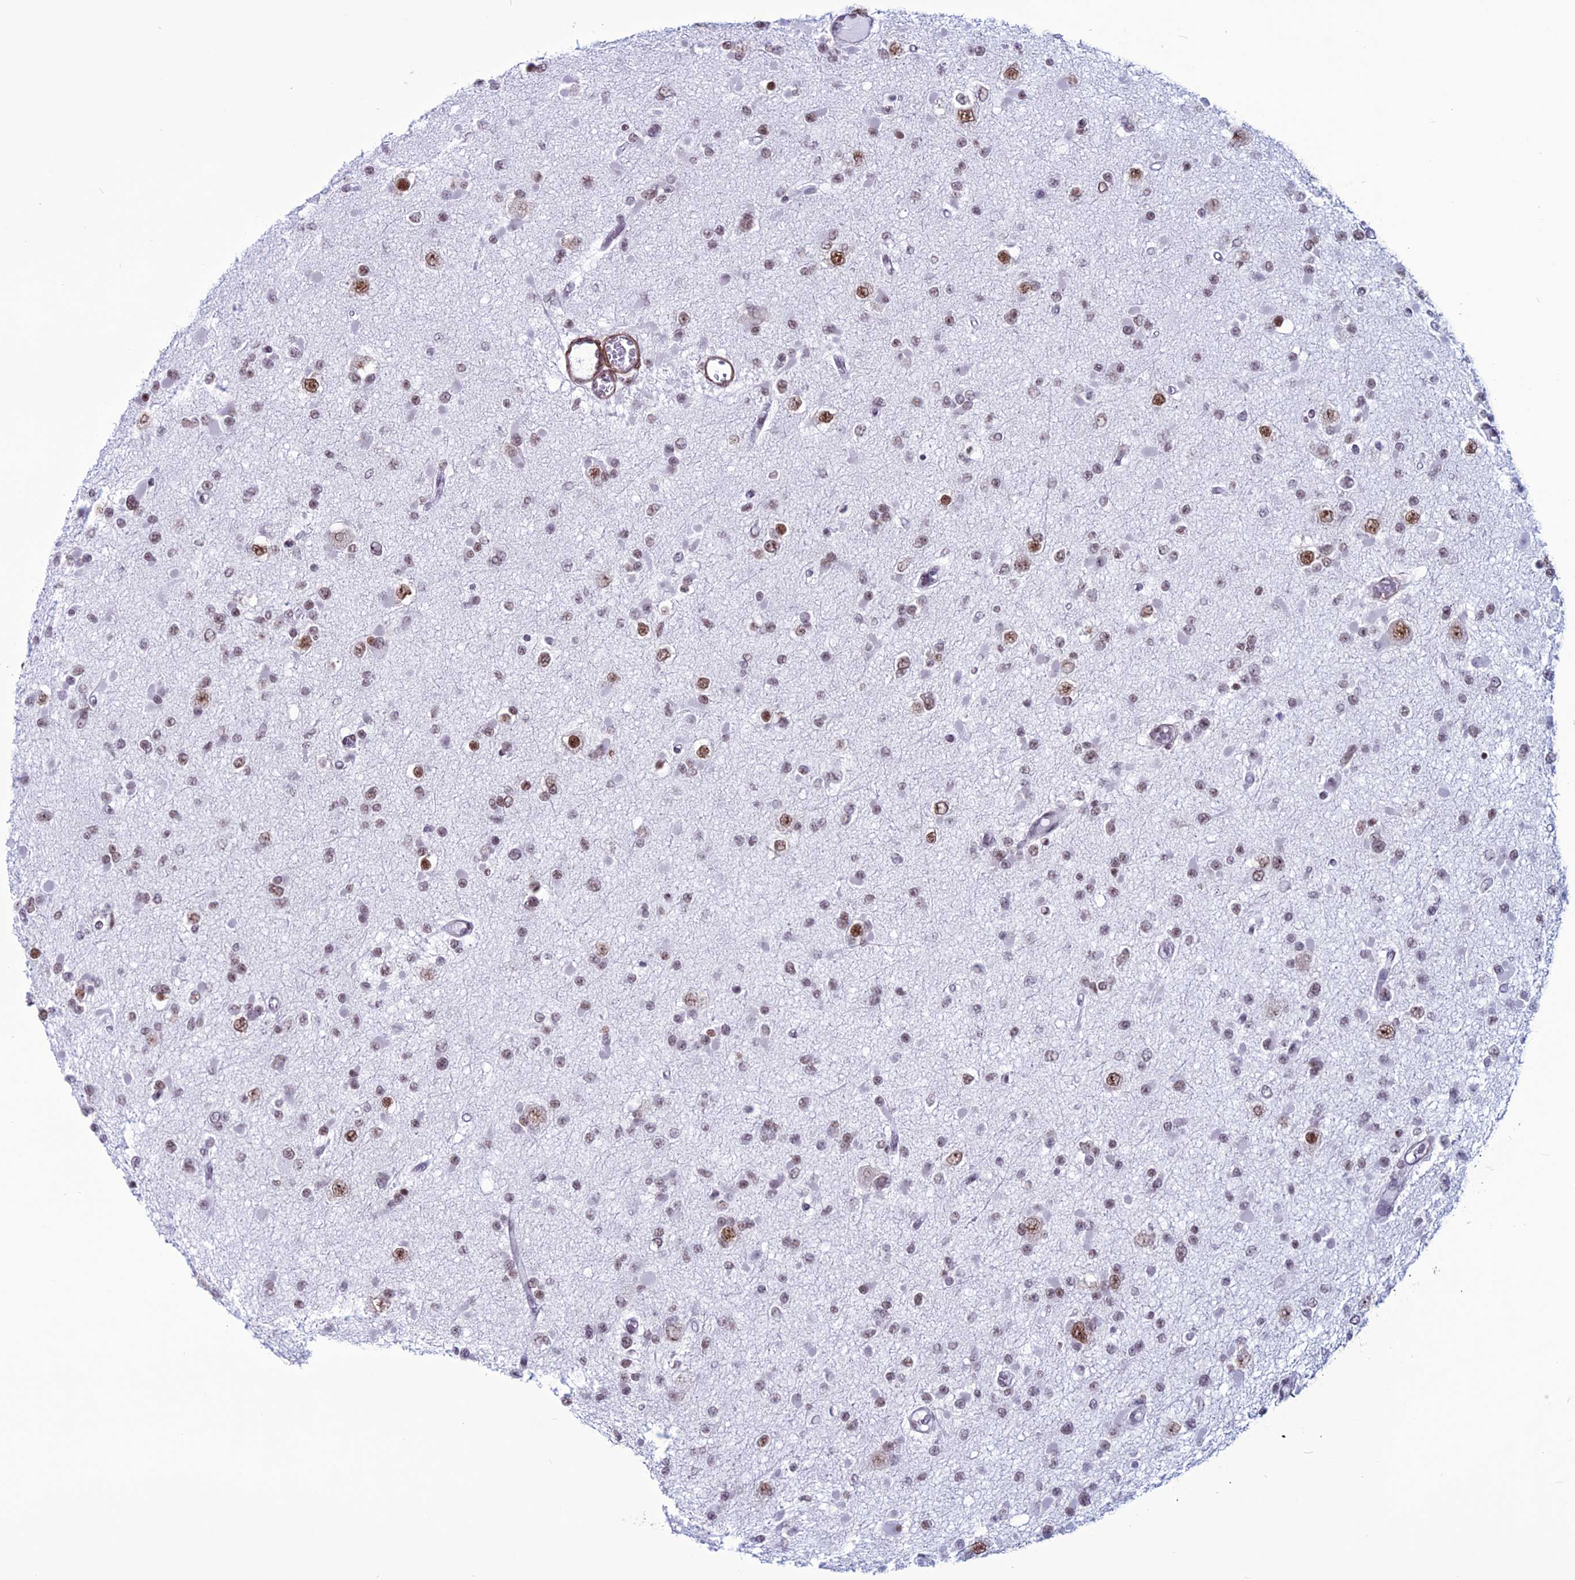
{"staining": {"intensity": "moderate", "quantity": "25%-75%", "location": "nuclear"}, "tissue": "glioma", "cell_type": "Tumor cells", "image_type": "cancer", "snomed": [{"axis": "morphology", "description": "Glioma, malignant, Low grade"}, {"axis": "topography", "description": "Brain"}], "caption": "An image of low-grade glioma (malignant) stained for a protein displays moderate nuclear brown staining in tumor cells. (IHC, brightfield microscopy, high magnification).", "gene": "U2AF1", "patient": {"sex": "female", "age": 22}}